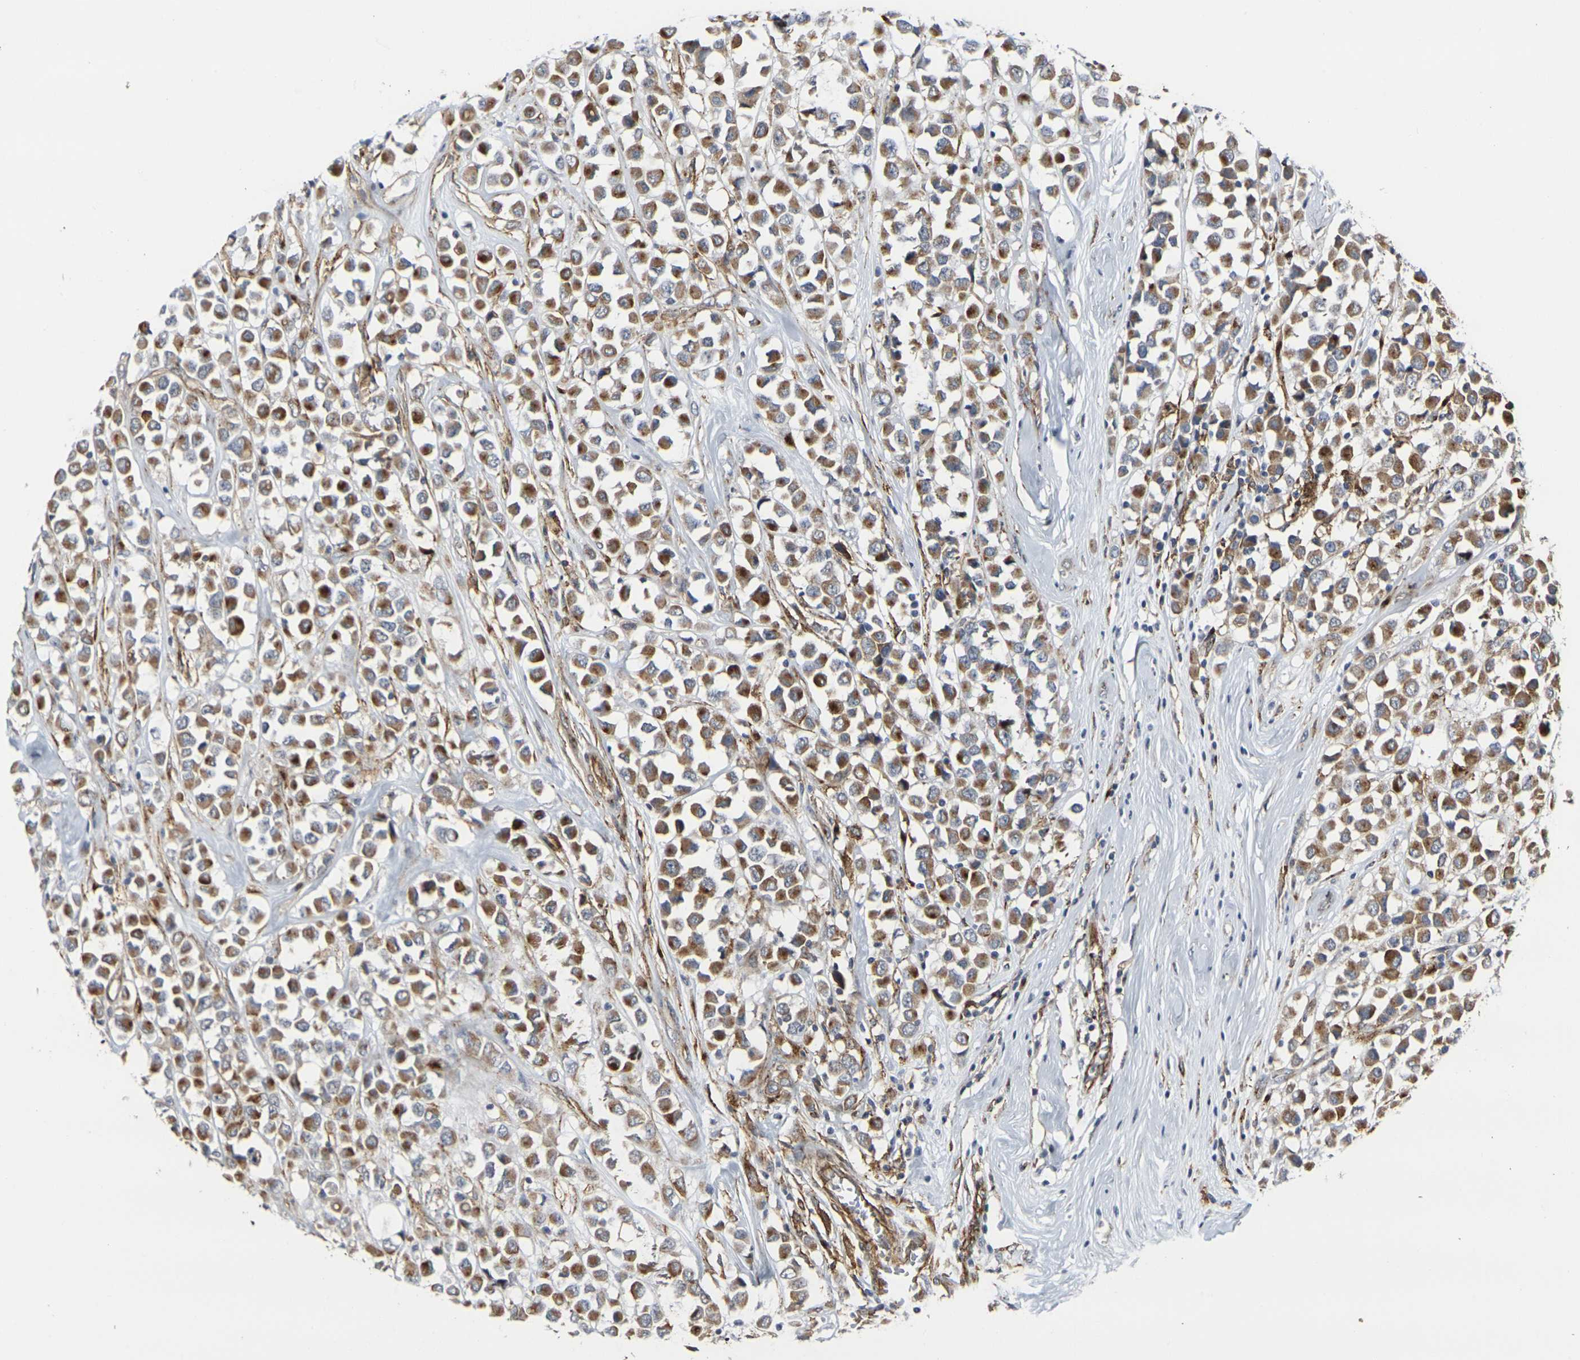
{"staining": {"intensity": "moderate", "quantity": ">75%", "location": "cytoplasmic/membranous"}, "tissue": "breast cancer", "cell_type": "Tumor cells", "image_type": "cancer", "snomed": [{"axis": "morphology", "description": "Duct carcinoma"}, {"axis": "topography", "description": "Breast"}], "caption": "Brown immunohistochemical staining in breast cancer (invasive ductal carcinoma) reveals moderate cytoplasmic/membranous staining in about >75% of tumor cells.", "gene": "MYOF", "patient": {"sex": "female", "age": 61}}